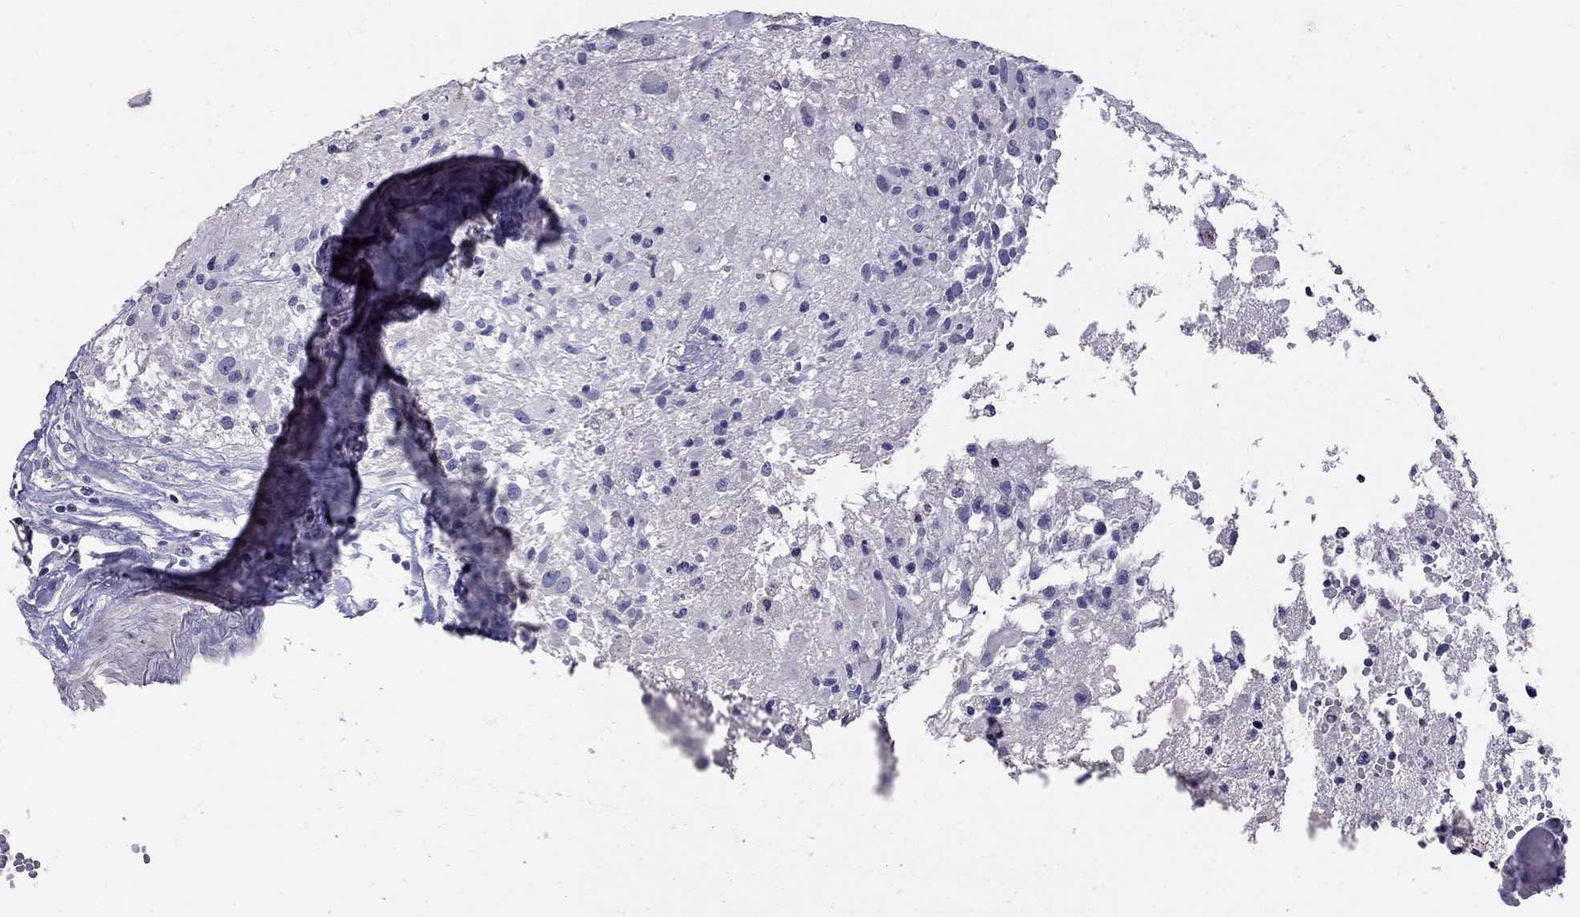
{"staining": {"intensity": "negative", "quantity": "none", "location": "none"}, "tissue": "glioma", "cell_type": "Tumor cells", "image_type": "cancer", "snomed": [{"axis": "morphology", "description": "Glioma, malignant, High grade"}, {"axis": "topography", "description": "Brain"}], "caption": "Glioma was stained to show a protein in brown. There is no significant positivity in tumor cells.", "gene": "CFAP91", "patient": {"sex": "female", "age": 63}}